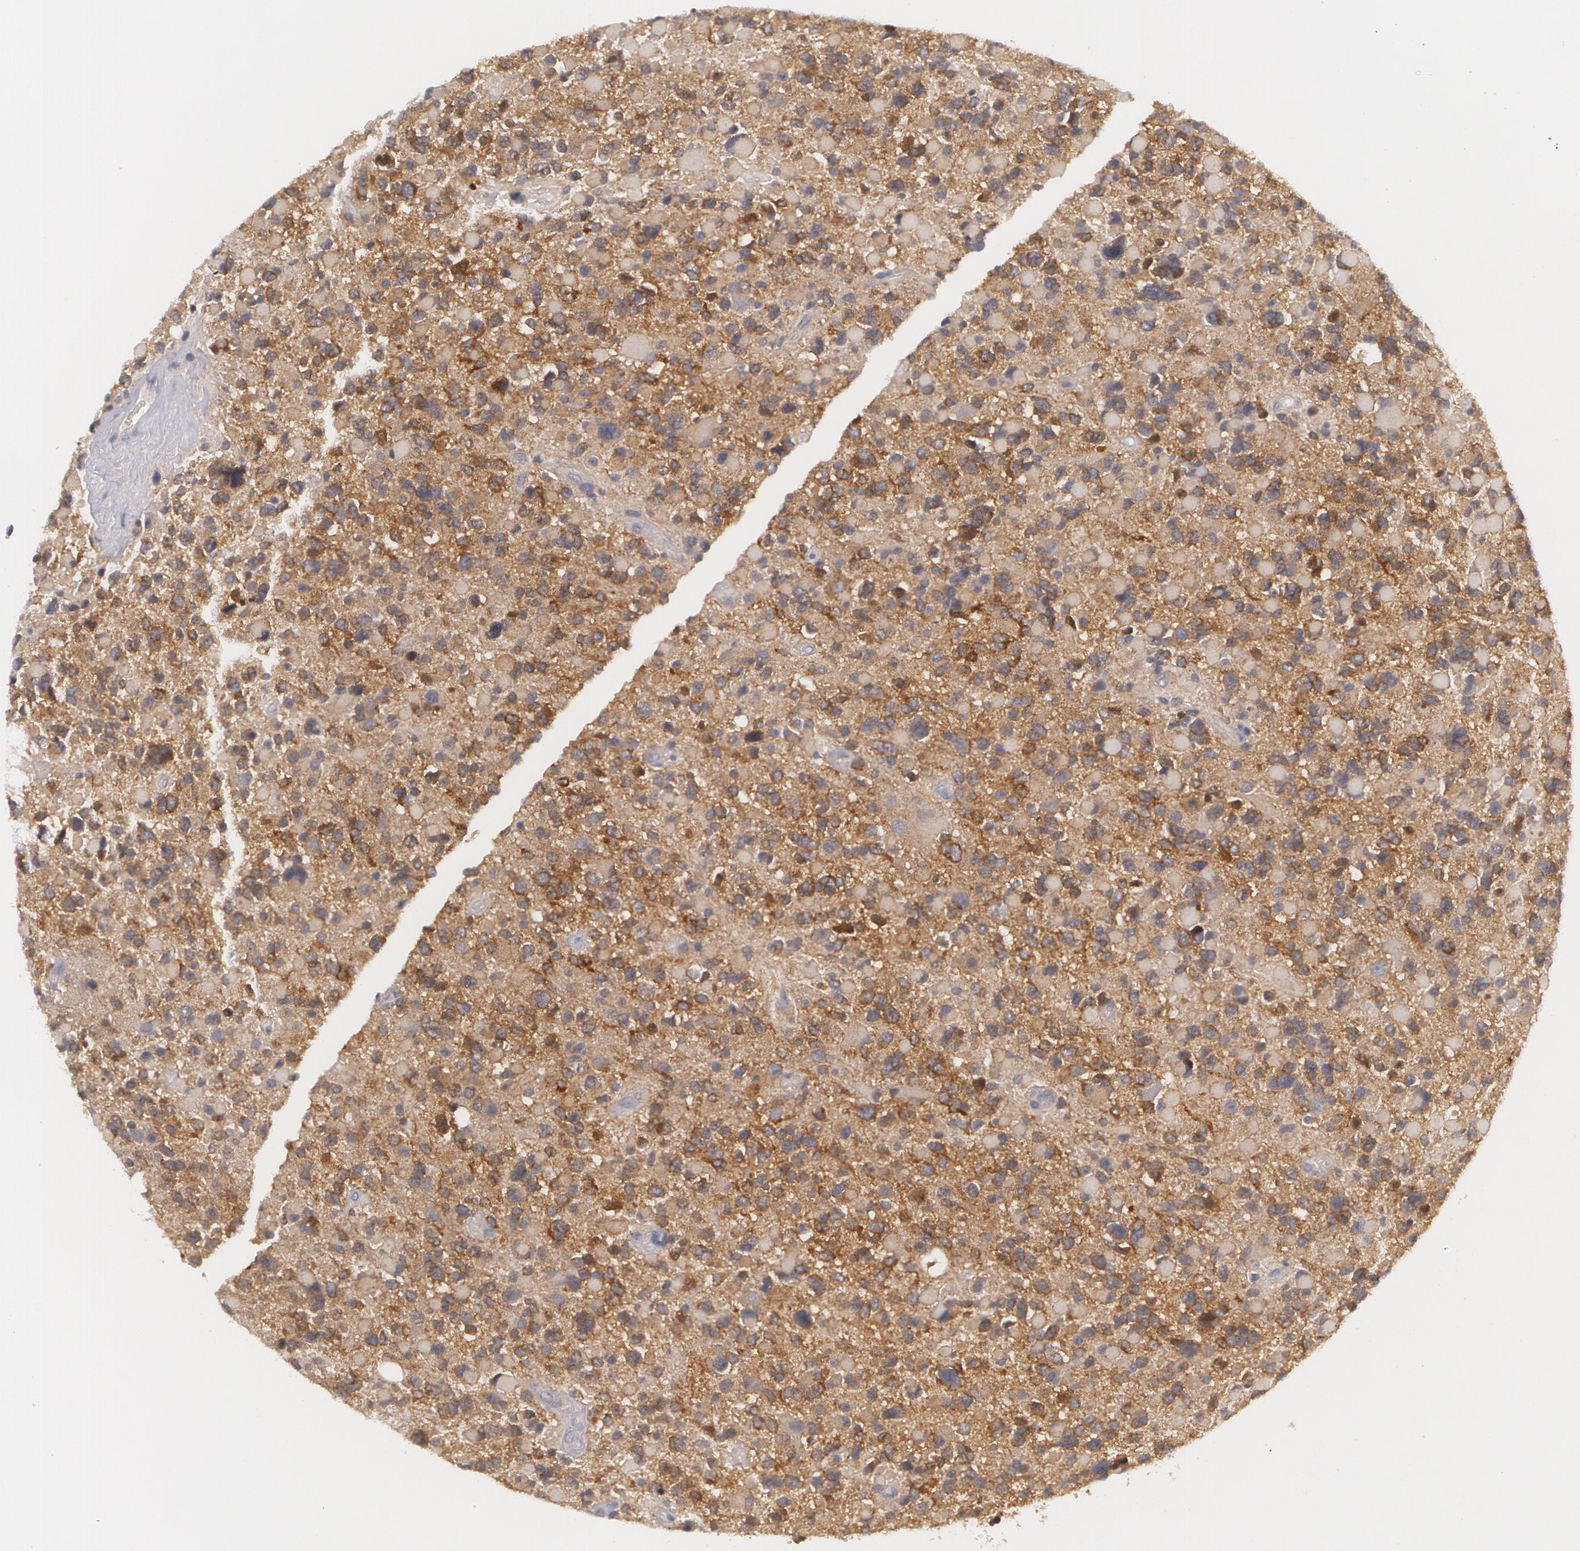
{"staining": {"intensity": "strong", "quantity": ">75%", "location": "cytoplasmic/membranous"}, "tissue": "glioma", "cell_type": "Tumor cells", "image_type": "cancer", "snomed": [{"axis": "morphology", "description": "Glioma, malignant, High grade"}, {"axis": "topography", "description": "Brain"}], "caption": "Strong cytoplasmic/membranous staining is present in approximately >75% of tumor cells in malignant glioma (high-grade).", "gene": "CASK", "patient": {"sex": "female", "age": 37}}